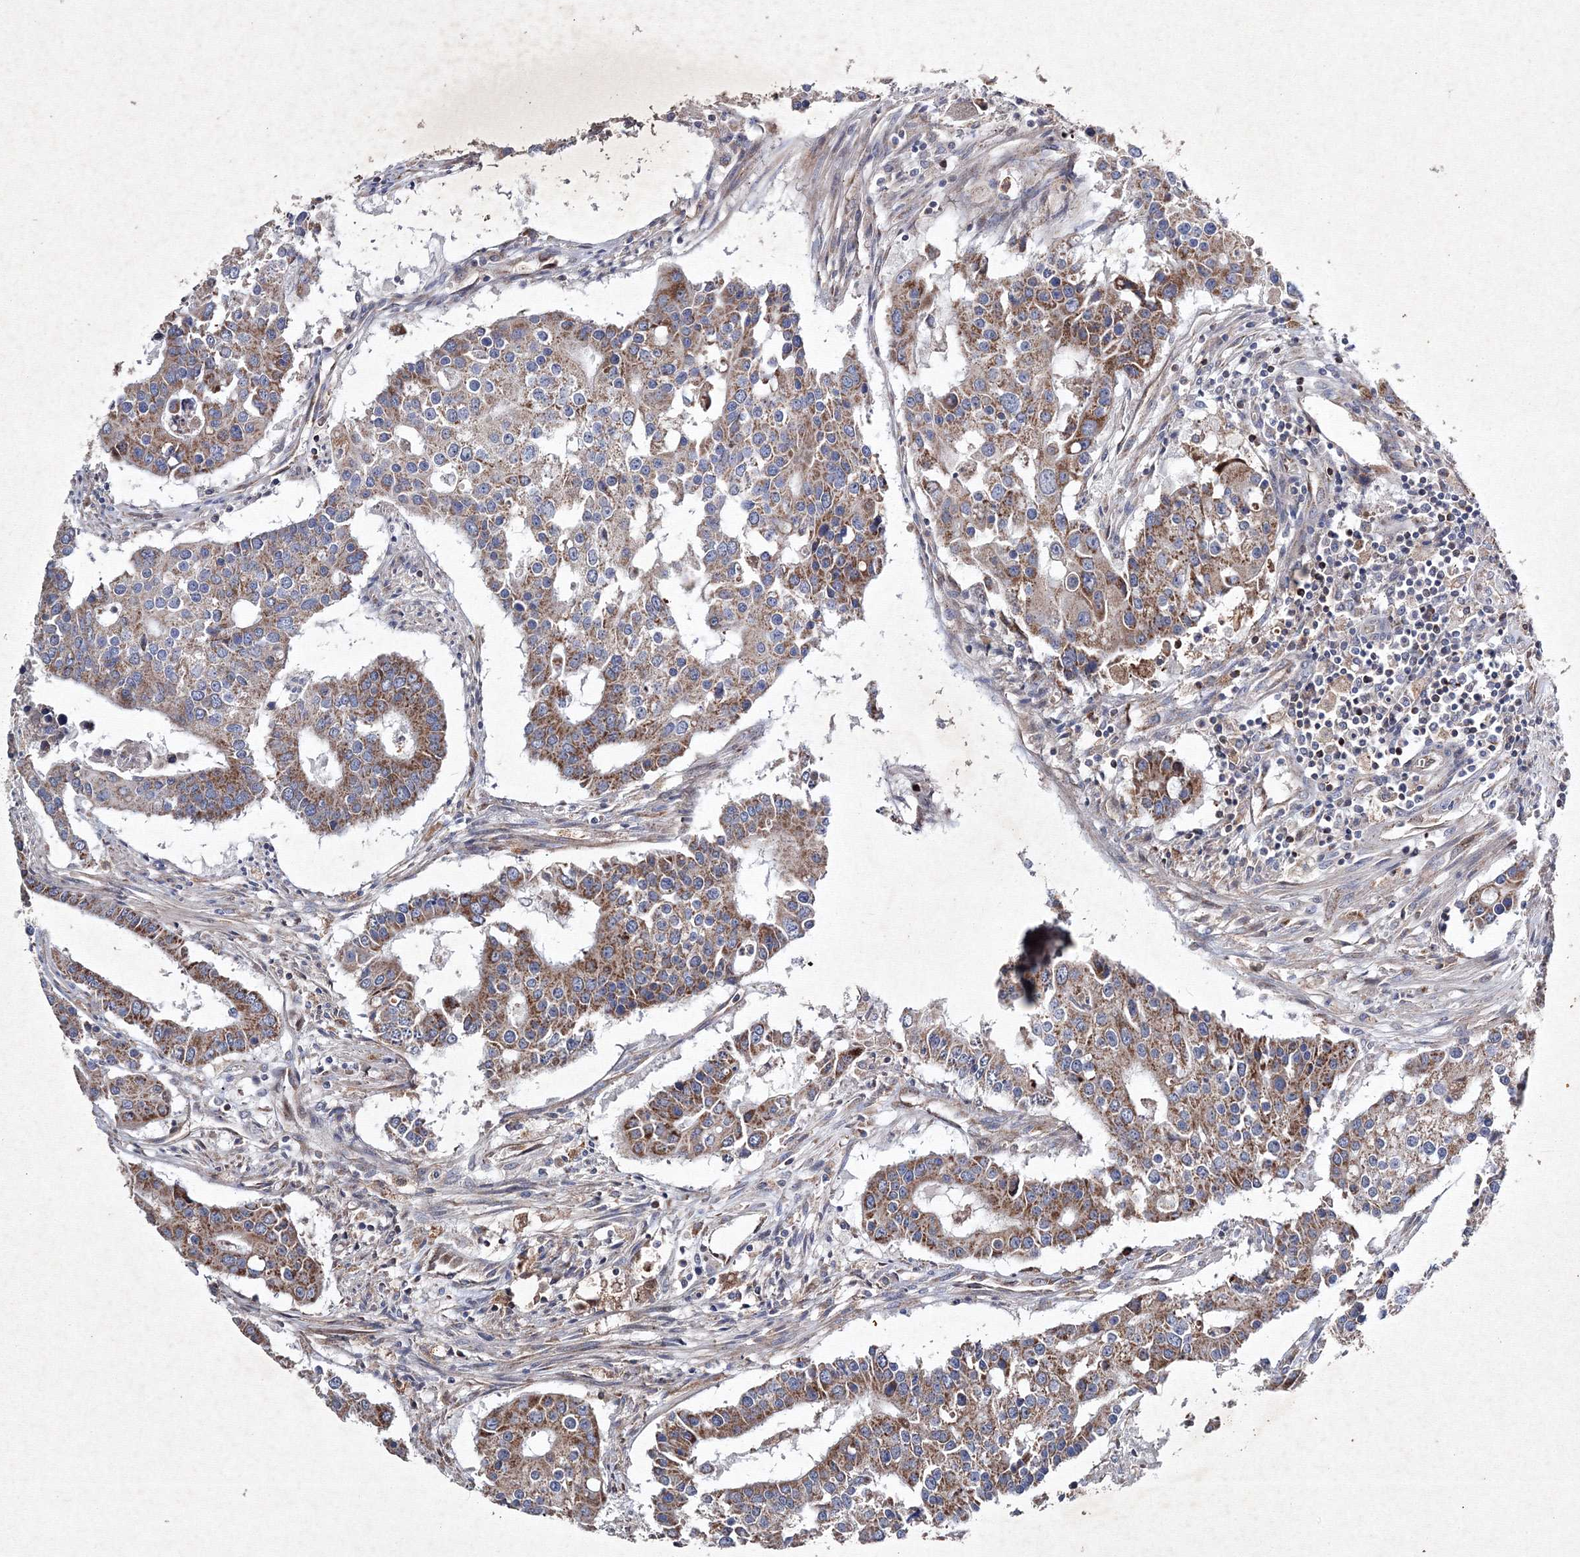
{"staining": {"intensity": "moderate", "quantity": ">75%", "location": "cytoplasmic/membranous"}, "tissue": "colorectal cancer", "cell_type": "Tumor cells", "image_type": "cancer", "snomed": [{"axis": "morphology", "description": "Adenocarcinoma, NOS"}, {"axis": "topography", "description": "Colon"}], "caption": "Brown immunohistochemical staining in human colorectal adenocarcinoma reveals moderate cytoplasmic/membranous positivity in approximately >75% of tumor cells.", "gene": "GFM1", "patient": {"sex": "male", "age": 77}}